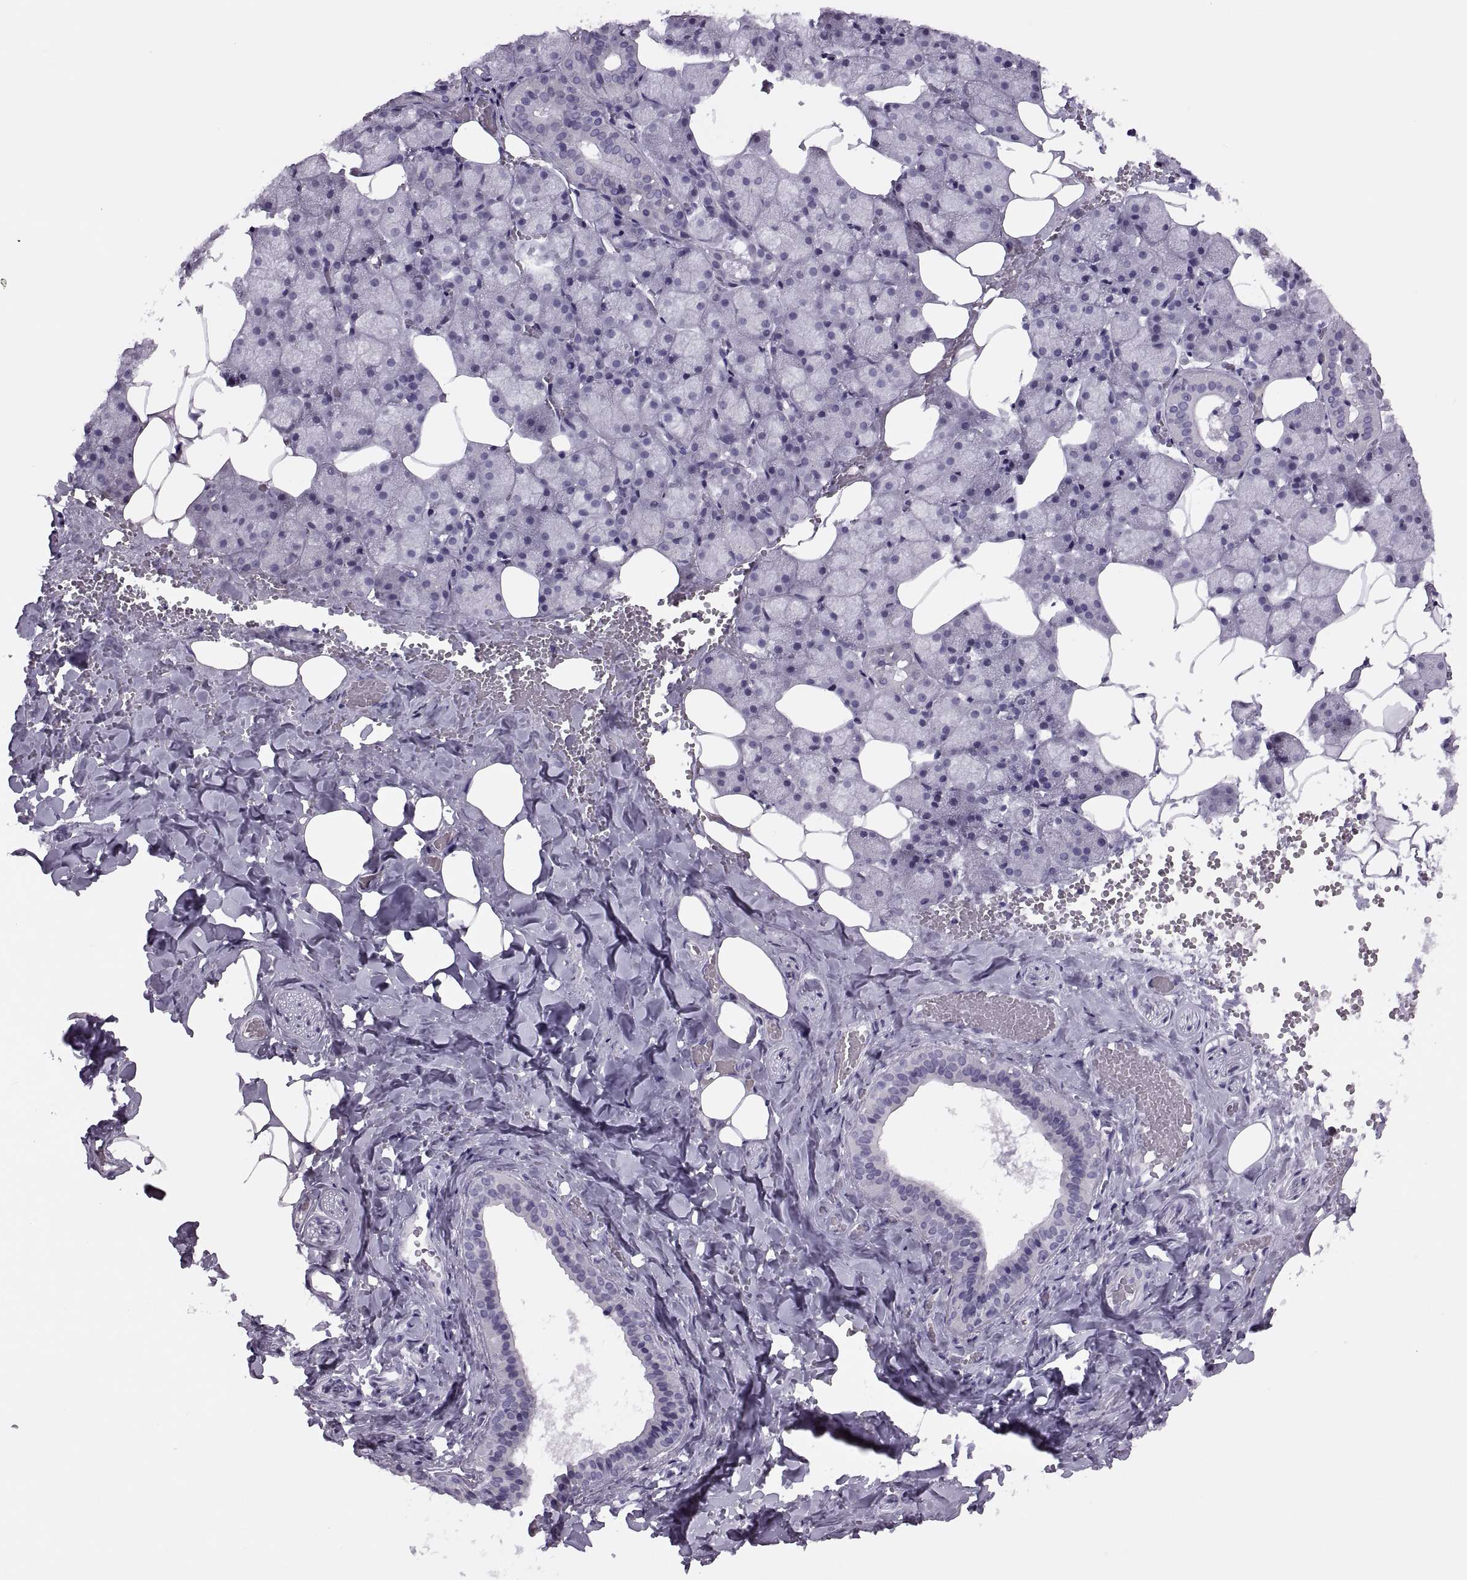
{"staining": {"intensity": "negative", "quantity": "none", "location": "none"}, "tissue": "salivary gland", "cell_type": "Glandular cells", "image_type": "normal", "snomed": [{"axis": "morphology", "description": "Normal tissue, NOS"}, {"axis": "topography", "description": "Salivary gland"}], "caption": "DAB (3,3'-diaminobenzidine) immunohistochemical staining of unremarkable human salivary gland reveals no significant expression in glandular cells. Brightfield microscopy of IHC stained with DAB (brown) and hematoxylin (blue), captured at high magnification.", "gene": "FAM24A", "patient": {"sex": "male", "age": 38}}